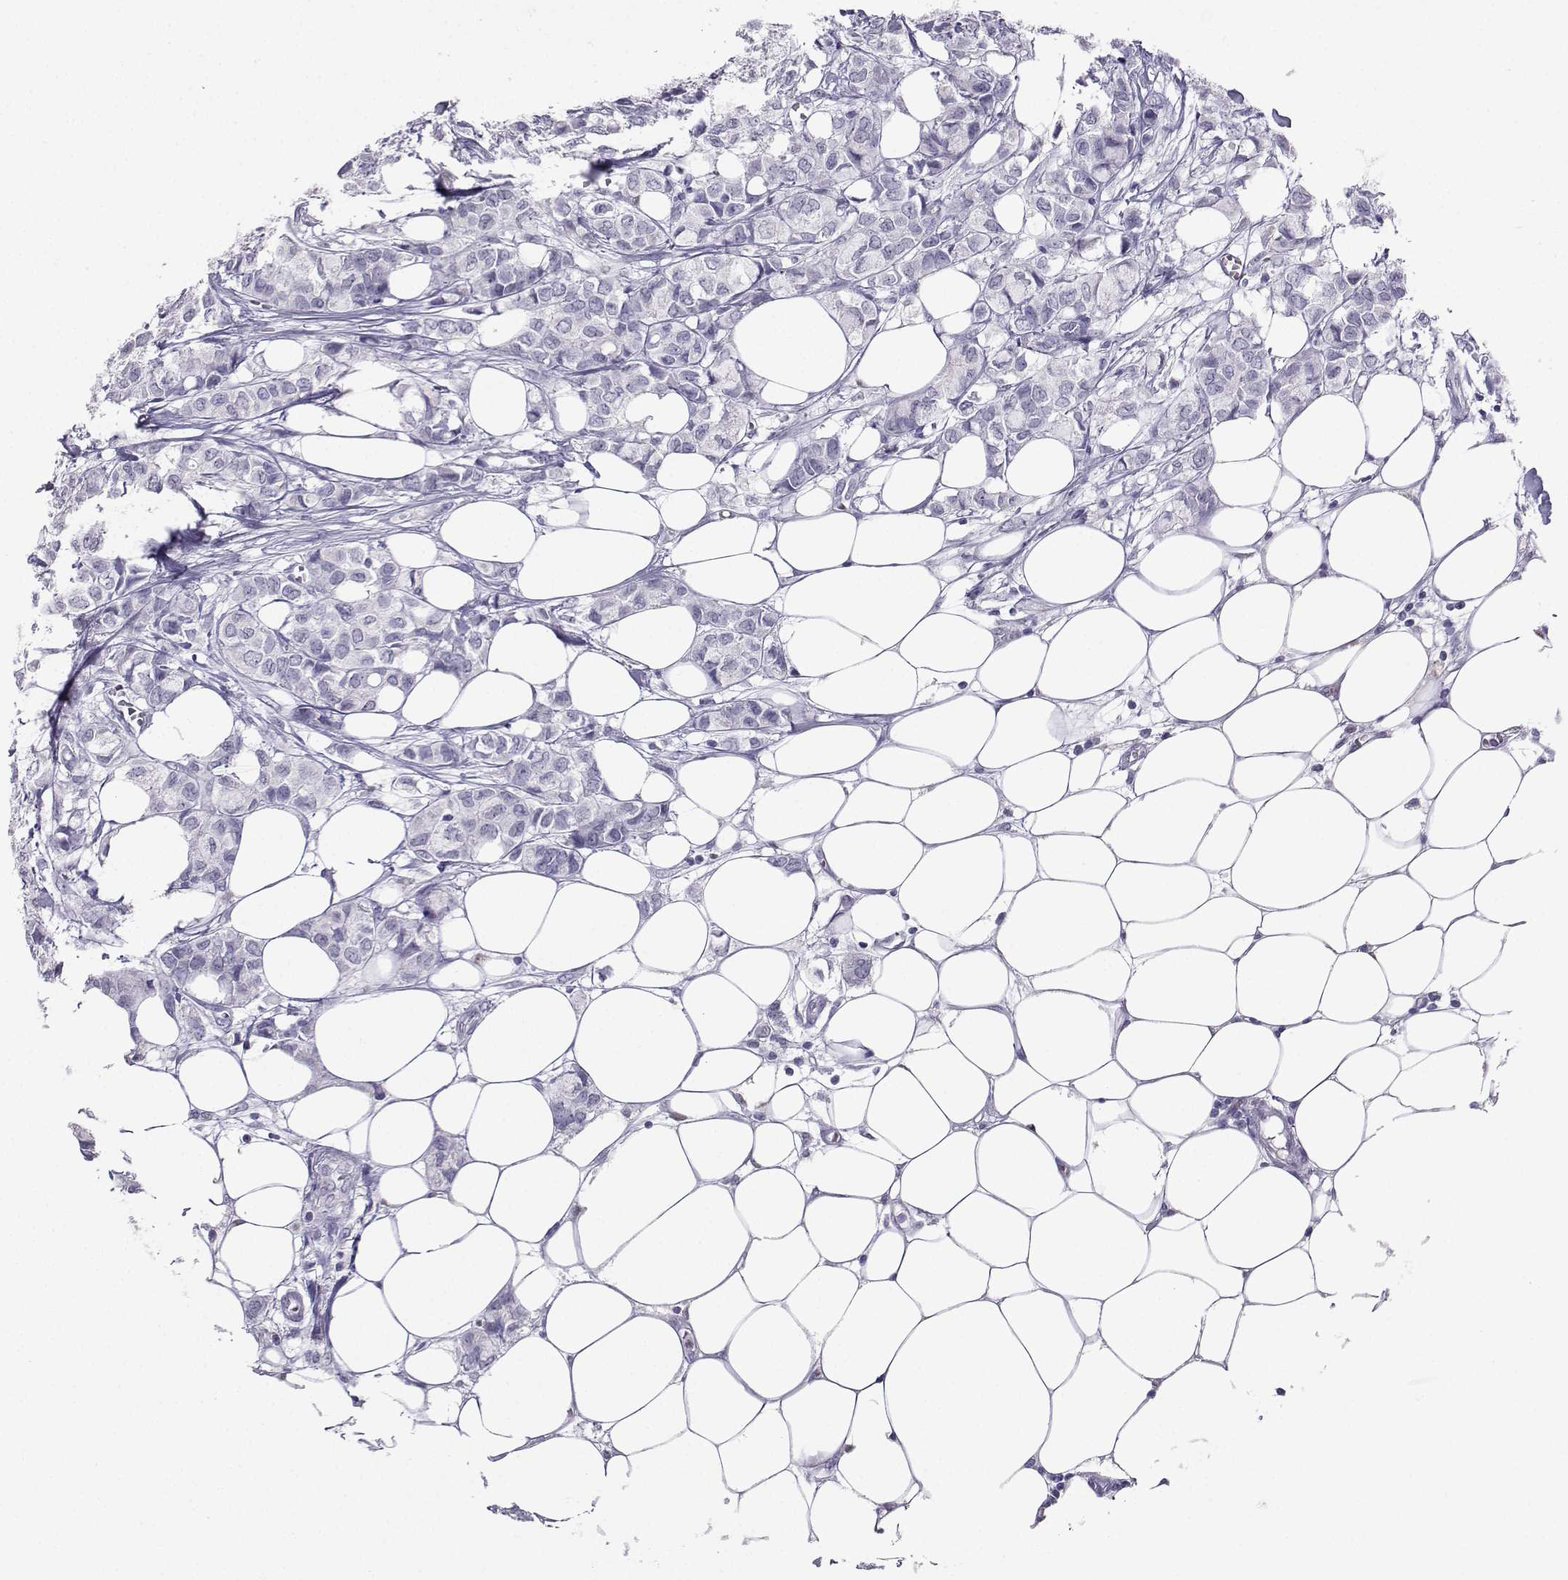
{"staining": {"intensity": "negative", "quantity": "none", "location": "none"}, "tissue": "breast cancer", "cell_type": "Tumor cells", "image_type": "cancer", "snomed": [{"axis": "morphology", "description": "Duct carcinoma"}, {"axis": "topography", "description": "Breast"}], "caption": "Tumor cells are negative for brown protein staining in infiltrating ductal carcinoma (breast).", "gene": "TEDC2", "patient": {"sex": "female", "age": 85}}